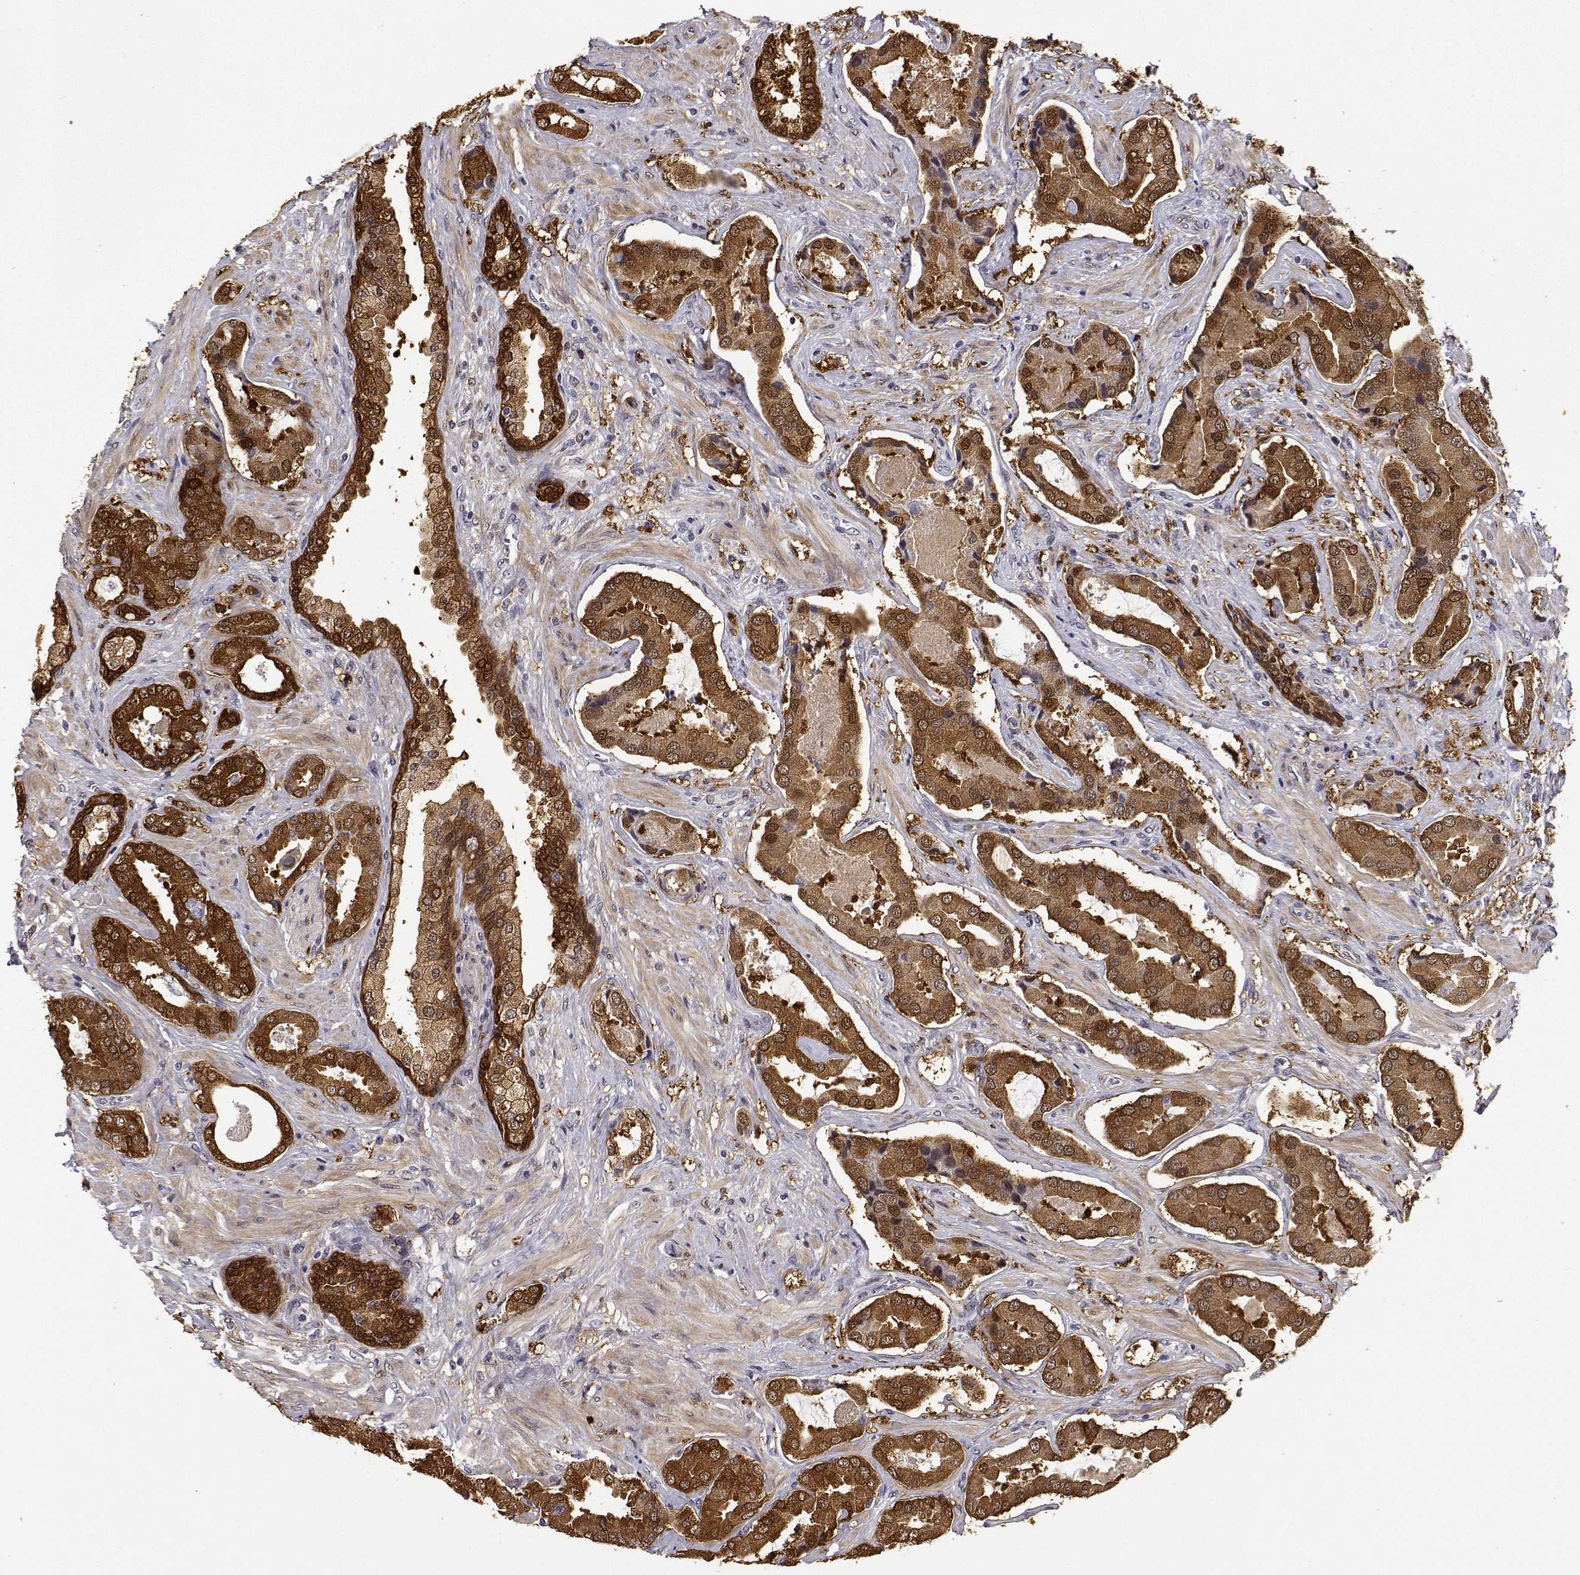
{"staining": {"intensity": "strong", "quantity": ">75%", "location": "cytoplasmic/membranous"}, "tissue": "prostate cancer", "cell_type": "Tumor cells", "image_type": "cancer", "snomed": [{"axis": "morphology", "description": "Adenocarcinoma, NOS"}, {"axis": "topography", "description": "Prostate"}], "caption": "Immunohistochemical staining of adenocarcinoma (prostate) displays high levels of strong cytoplasmic/membranous protein staining in about >75% of tumor cells.", "gene": "PHGDH", "patient": {"sex": "male", "age": 64}}